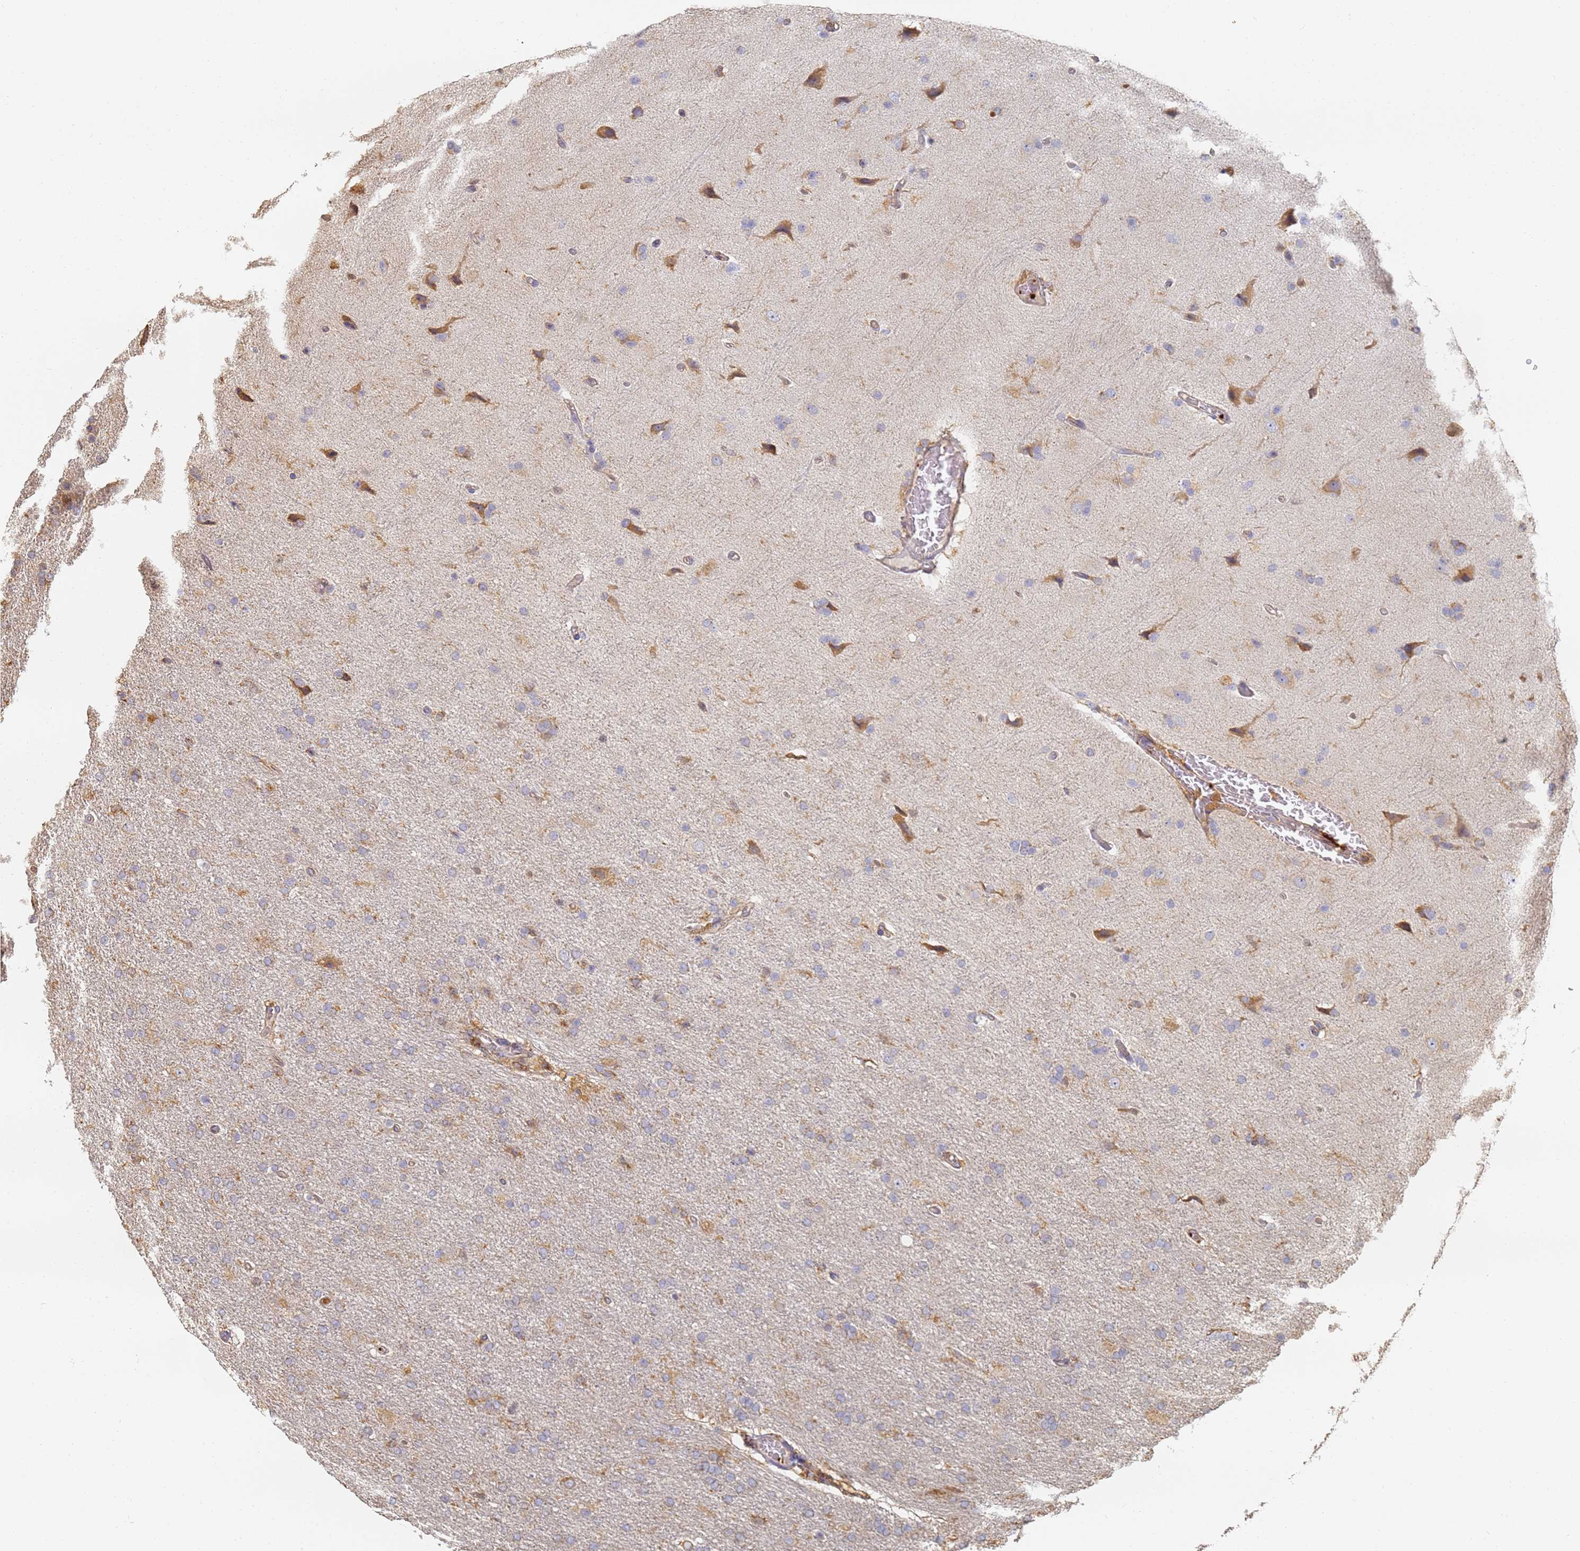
{"staining": {"intensity": "negative", "quantity": "none", "location": "none"}, "tissue": "glioma", "cell_type": "Tumor cells", "image_type": "cancer", "snomed": [{"axis": "morphology", "description": "Glioma, malignant, High grade"}, {"axis": "topography", "description": "Brain"}], "caption": "Immunohistochemistry micrograph of malignant glioma (high-grade) stained for a protein (brown), which reveals no expression in tumor cells. (DAB (3,3'-diaminobenzidine) immunohistochemistry (IHC) with hematoxylin counter stain).", "gene": "BIN2", "patient": {"sex": "male", "age": 72}}